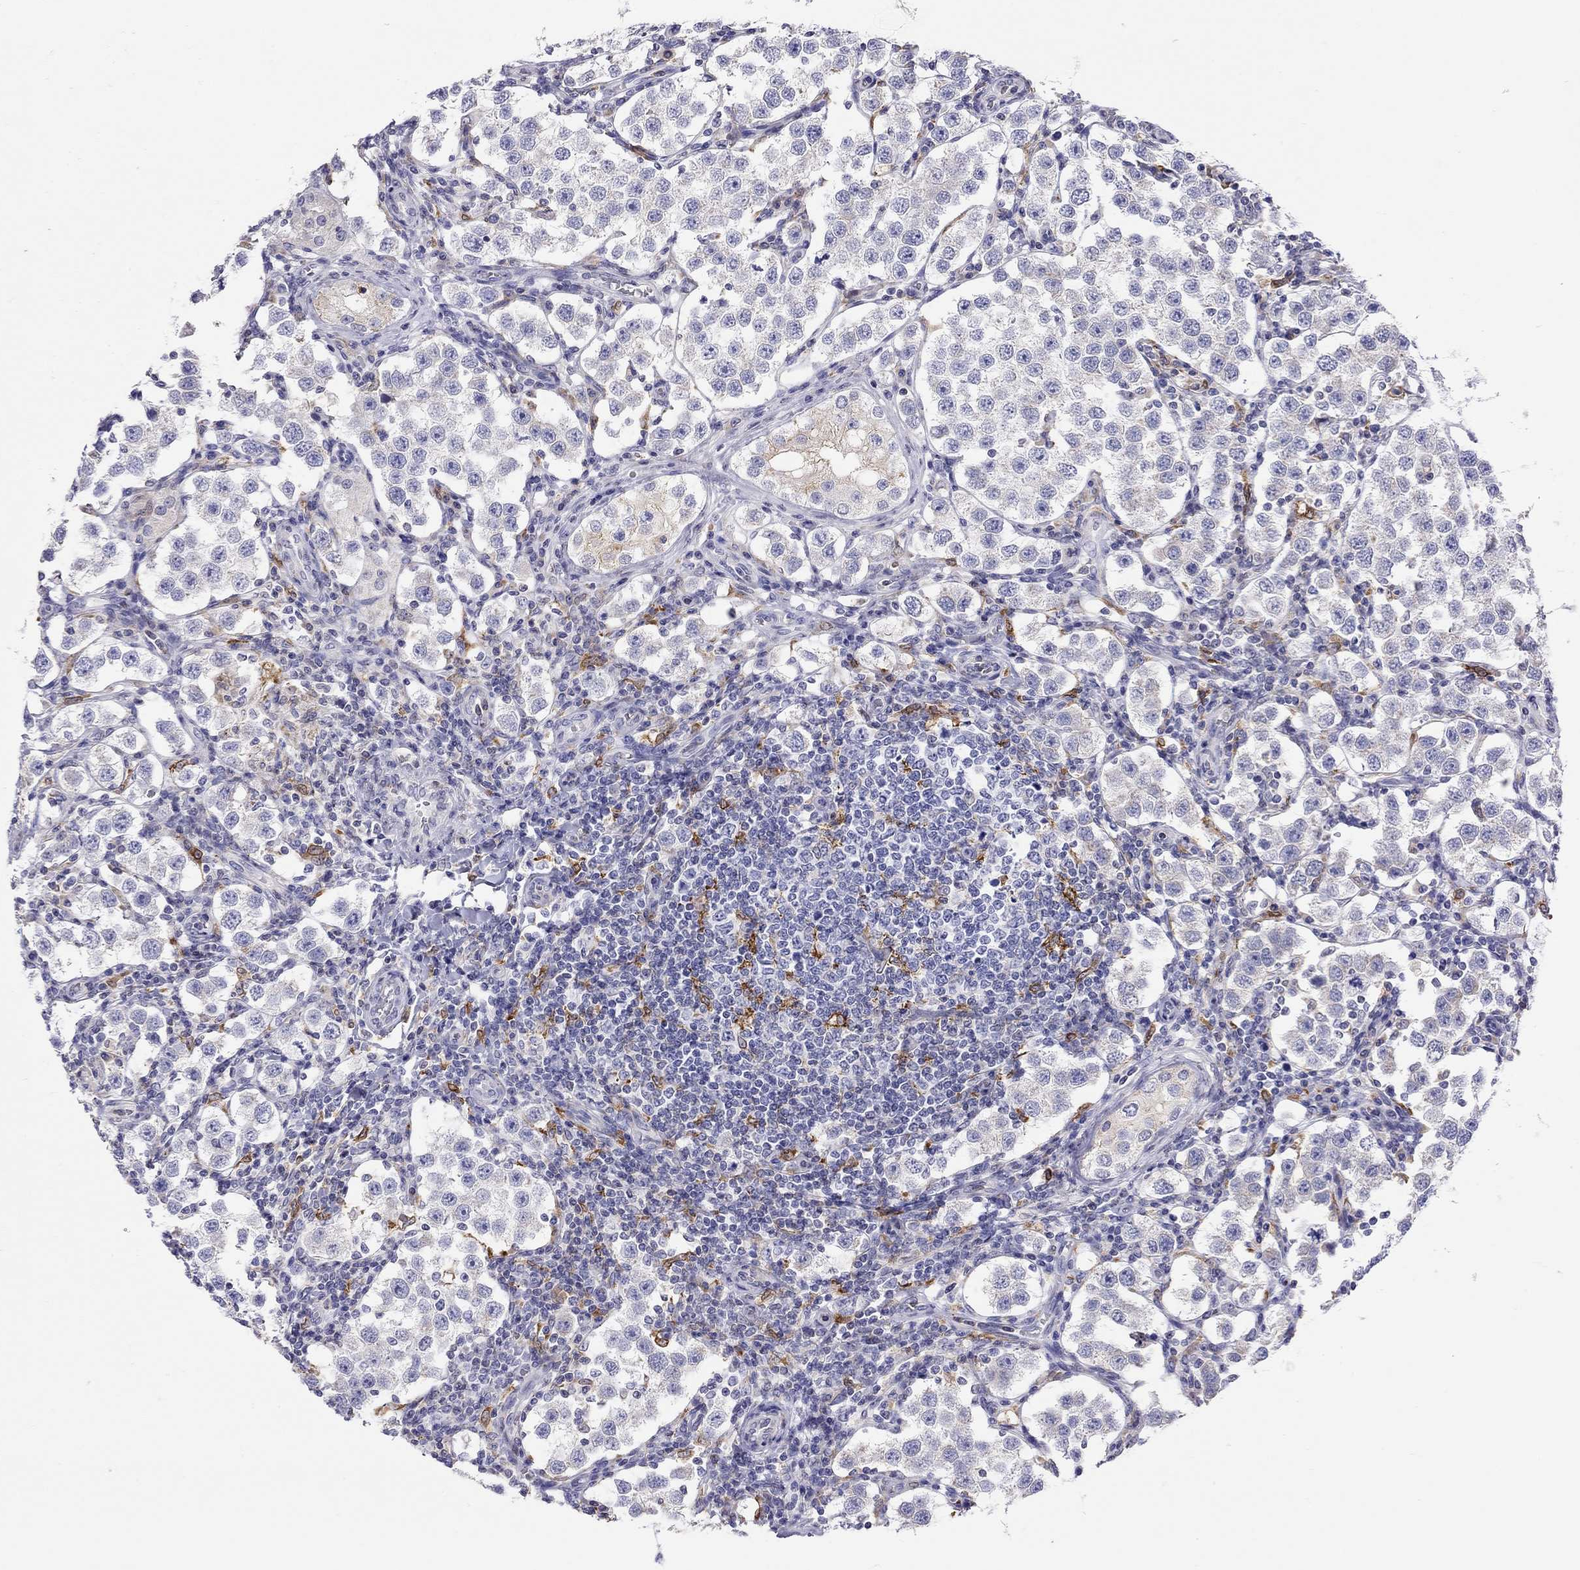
{"staining": {"intensity": "weak", "quantity": "<25%", "location": "cytoplasmic/membranous"}, "tissue": "testis cancer", "cell_type": "Tumor cells", "image_type": "cancer", "snomed": [{"axis": "morphology", "description": "Seminoma, NOS"}, {"axis": "topography", "description": "Testis"}], "caption": "IHC image of testis cancer stained for a protein (brown), which displays no expression in tumor cells.", "gene": "SLC46A2", "patient": {"sex": "male", "age": 37}}